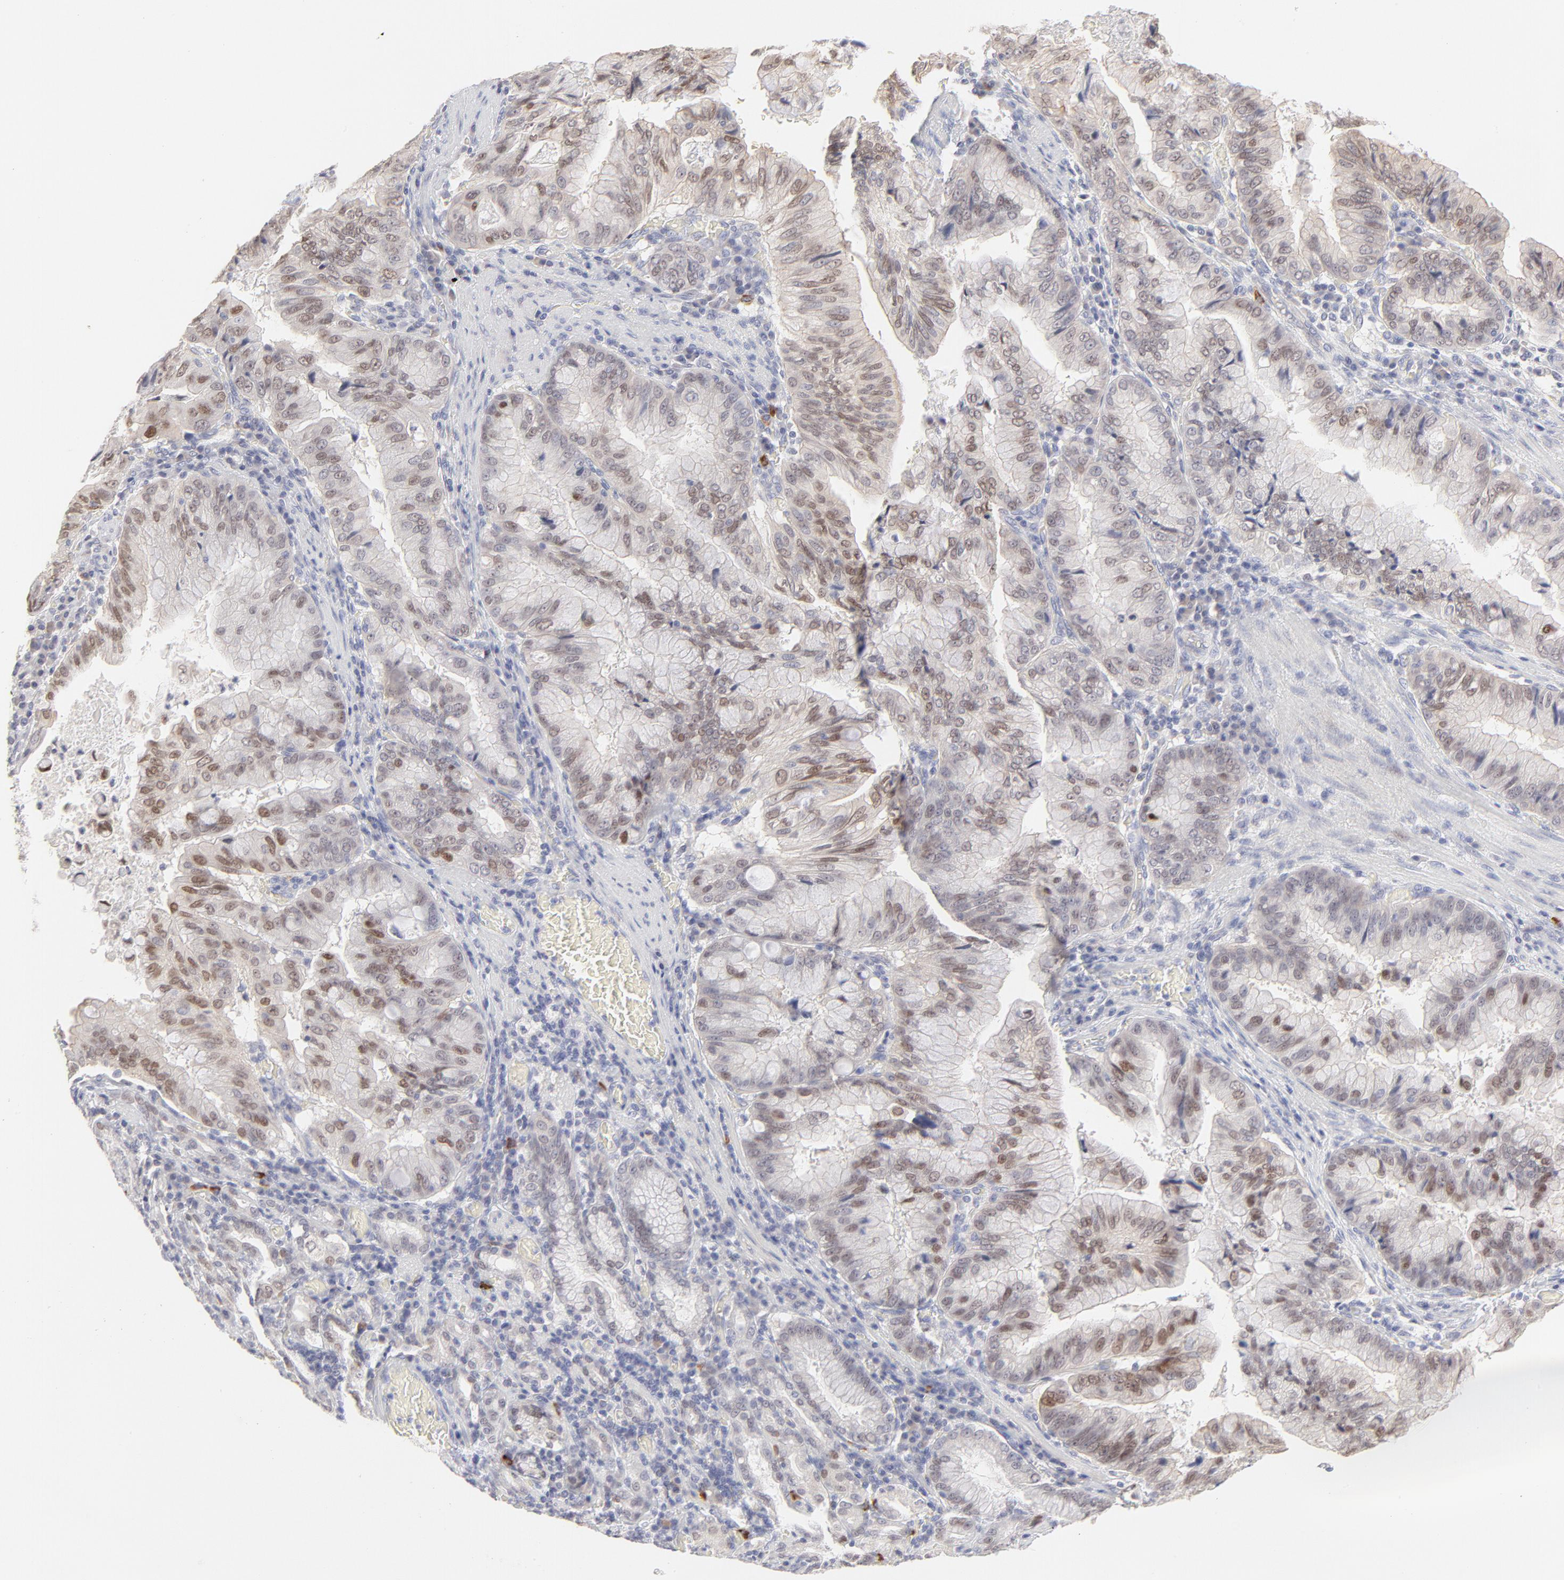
{"staining": {"intensity": "weak", "quantity": "25%-75%", "location": "nuclear"}, "tissue": "stomach cancer", "cell_type": "Tumor cells", "image_type": "cancer", "snomed": [{"axis": "morphology", "description": "Adenocarcinoma, NOS"}, {"axis": "topography", "description": "Stomach, upper"}], "caption": "A brown stain labels weak nuclear positivity of a protein in stomach adenocarcinoma tumor cells.", "gene": "ELF3", "patient": {"sex": "male", "age": 80}}